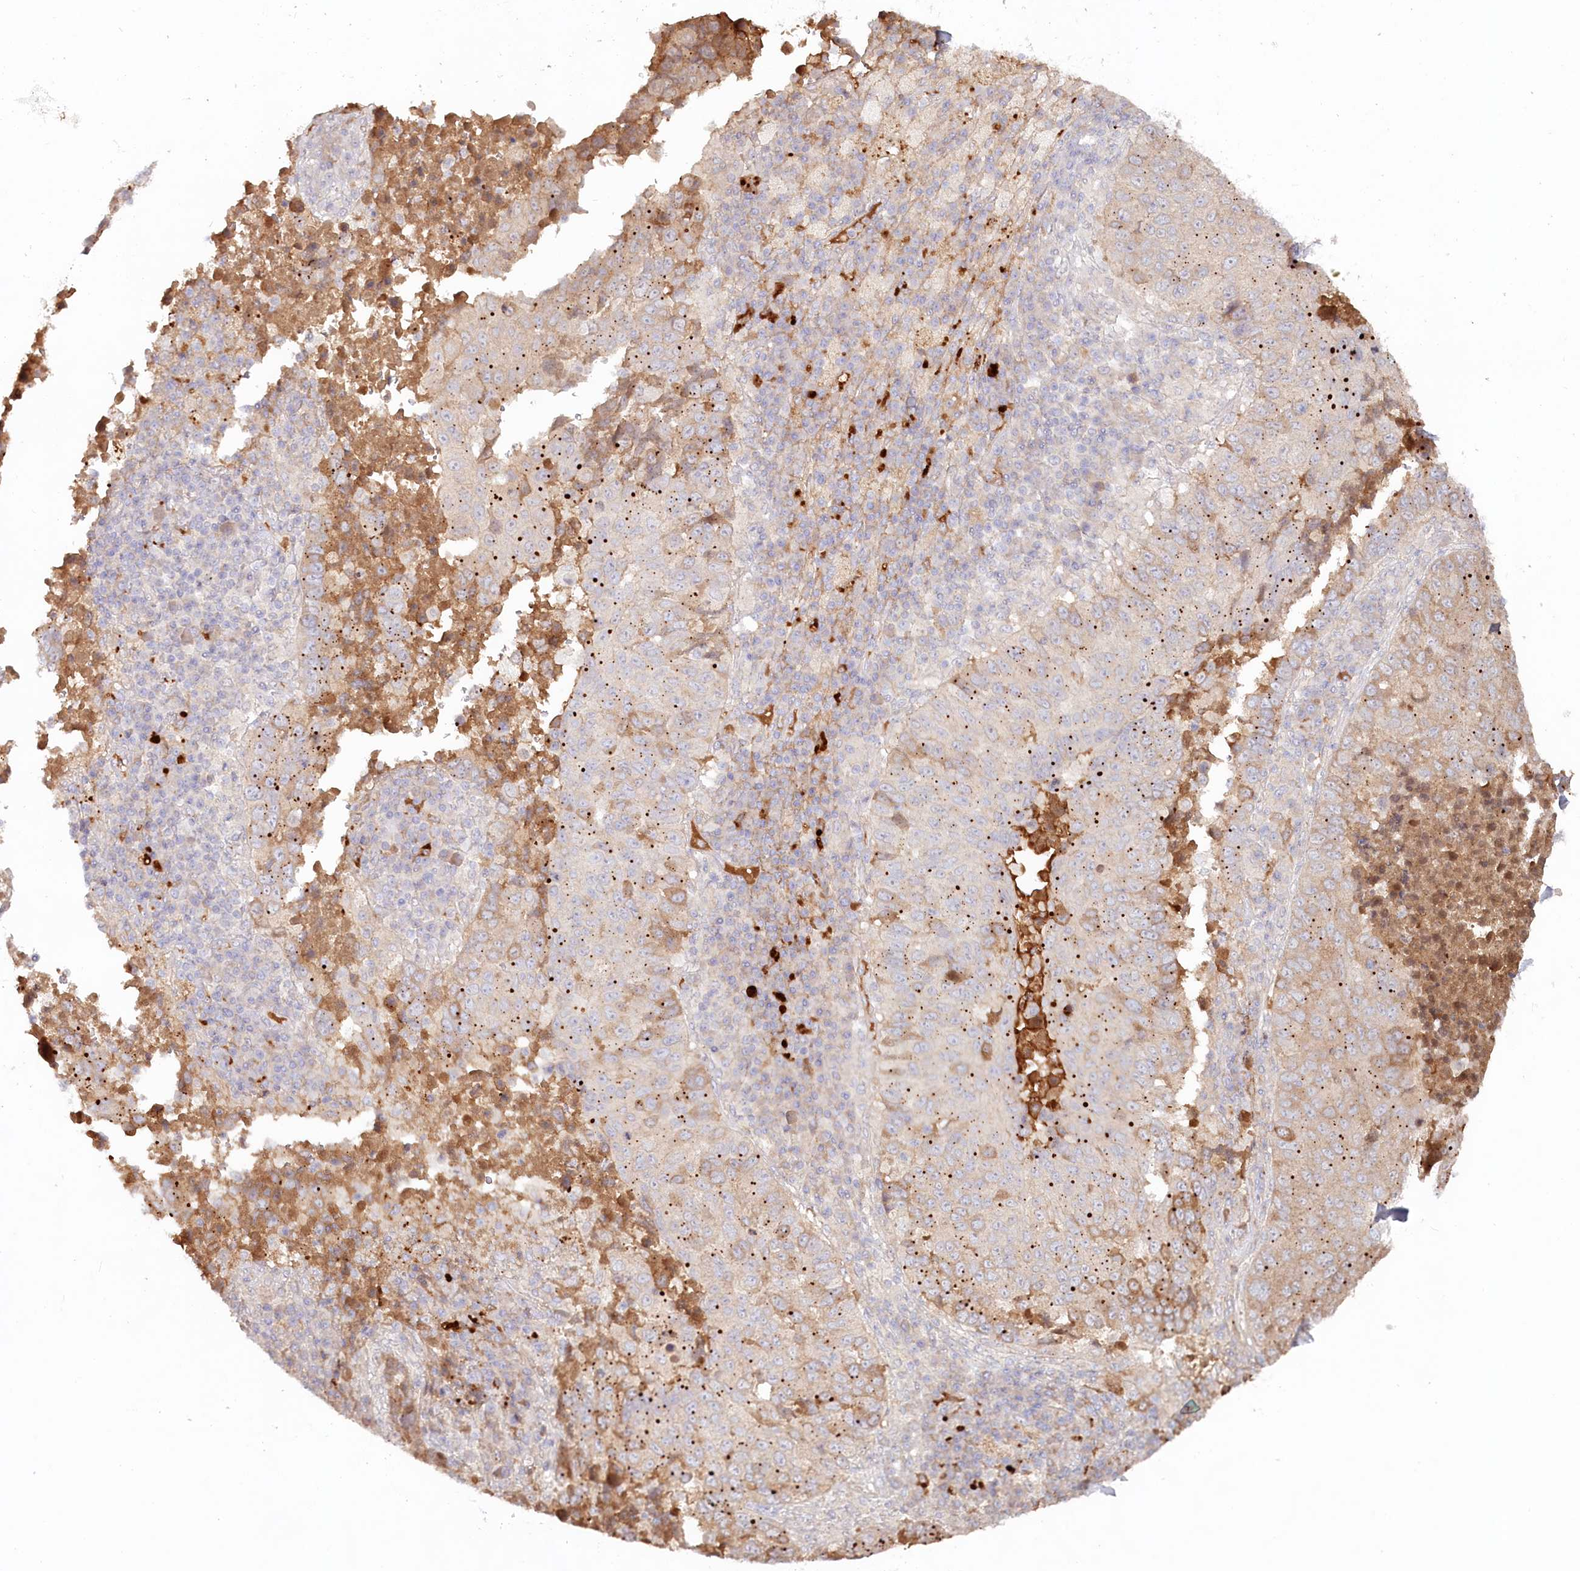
{"staining": {"intensity": "weak", "quantity": "<25%", "location": "cytoplasmic/membranous"}, "tissue": "lung cancer", "cell_type": "Tumor cells", "image_type": "cancer", "snomed": [{"axis": "morphology", "description": "Squamous cell carcinoma, NOS"}, {"axis": "topography", "description": "Lung"}], "caption": "This is a histopathology image of immunohistochemistry (IHC) staining of lung cancer (squamous cell carcinoma), which shows no staining in tumor cells.", "gene": "PSAPL1", "patient": {"sex": "male", "age": 73}}